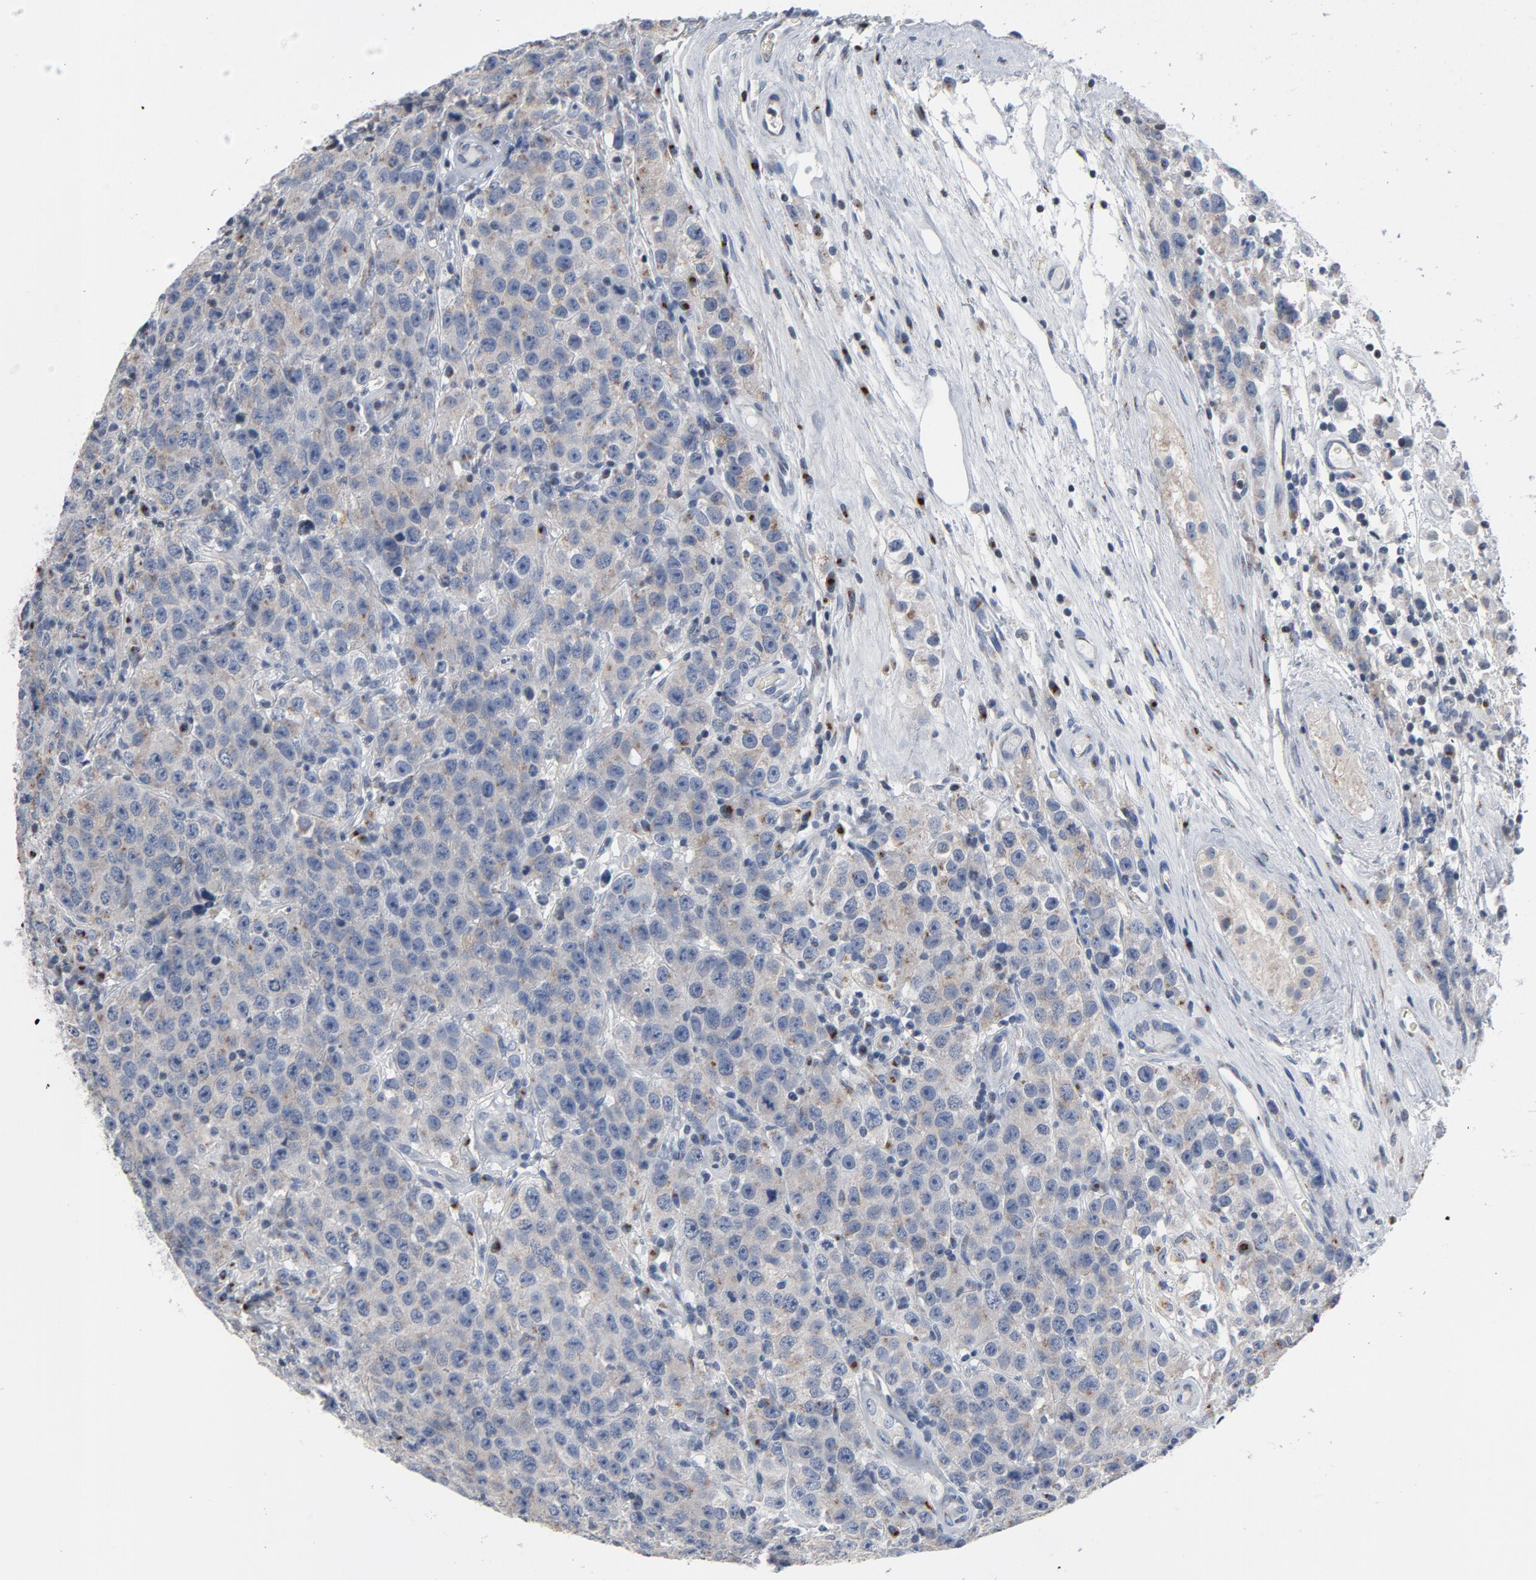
{"staining": {"intensity": "moderate", "quantity": "25%-75%", "location": "cytoplasmic/membranous"}, "tissue": "testis cancer", "cell_type": "Tumor cells", "image_type": "cancer", "snomed": [{"axis": "morphology", "description": "Seminoma, NOS"}, {"axis": "topography", "description": "Testis"}], "caption": "Immunohistochemical staining of seminoma (testis) shows medium levels of moderate cytoplasmic/membranous positivity in about 25%-75% of tumor cells.", "gene": "YIPF6", "patient": {"sex": "male", "age": 52}}